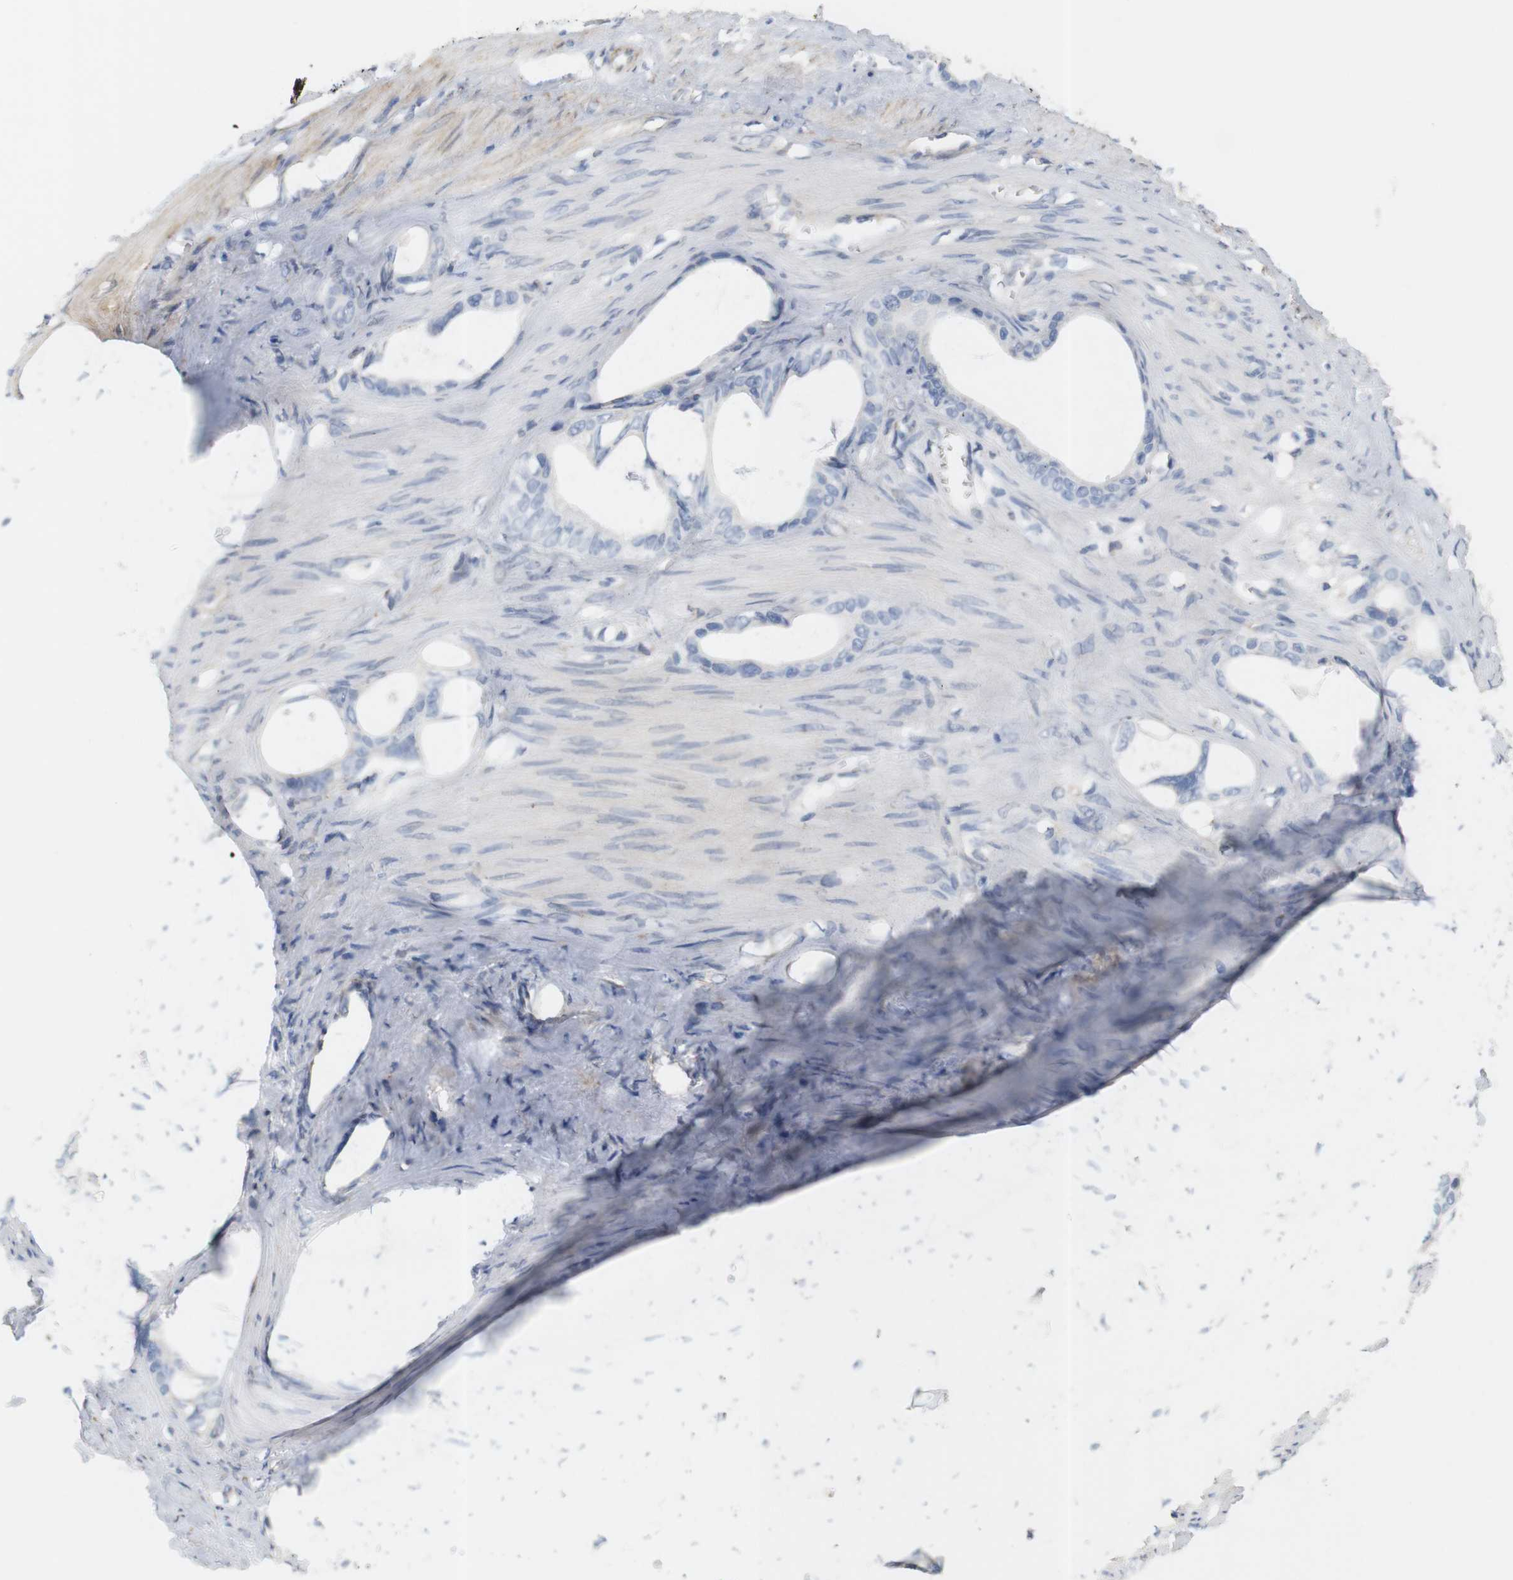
{"staining": {"intensity": "negative", "quantity": "none", "location": "none"}, "tissue": "stomach cancer", "cell_type": "Tumor cells", "image_type": "cancer", "snomed": [{"axis": "morphology", "description": "Adenocarcinoma, NOS"}, {"axis": "topography", "description": "Stomach"}], "caption": "A high-resolution histopathology image shows immunohistochemistry (IHC) staining of adenocarcinoma (stomach), which reveals no significant staining in tumor cells.", "gene": "ITPR1", "patient": {"sex": "female", "age": 75}}